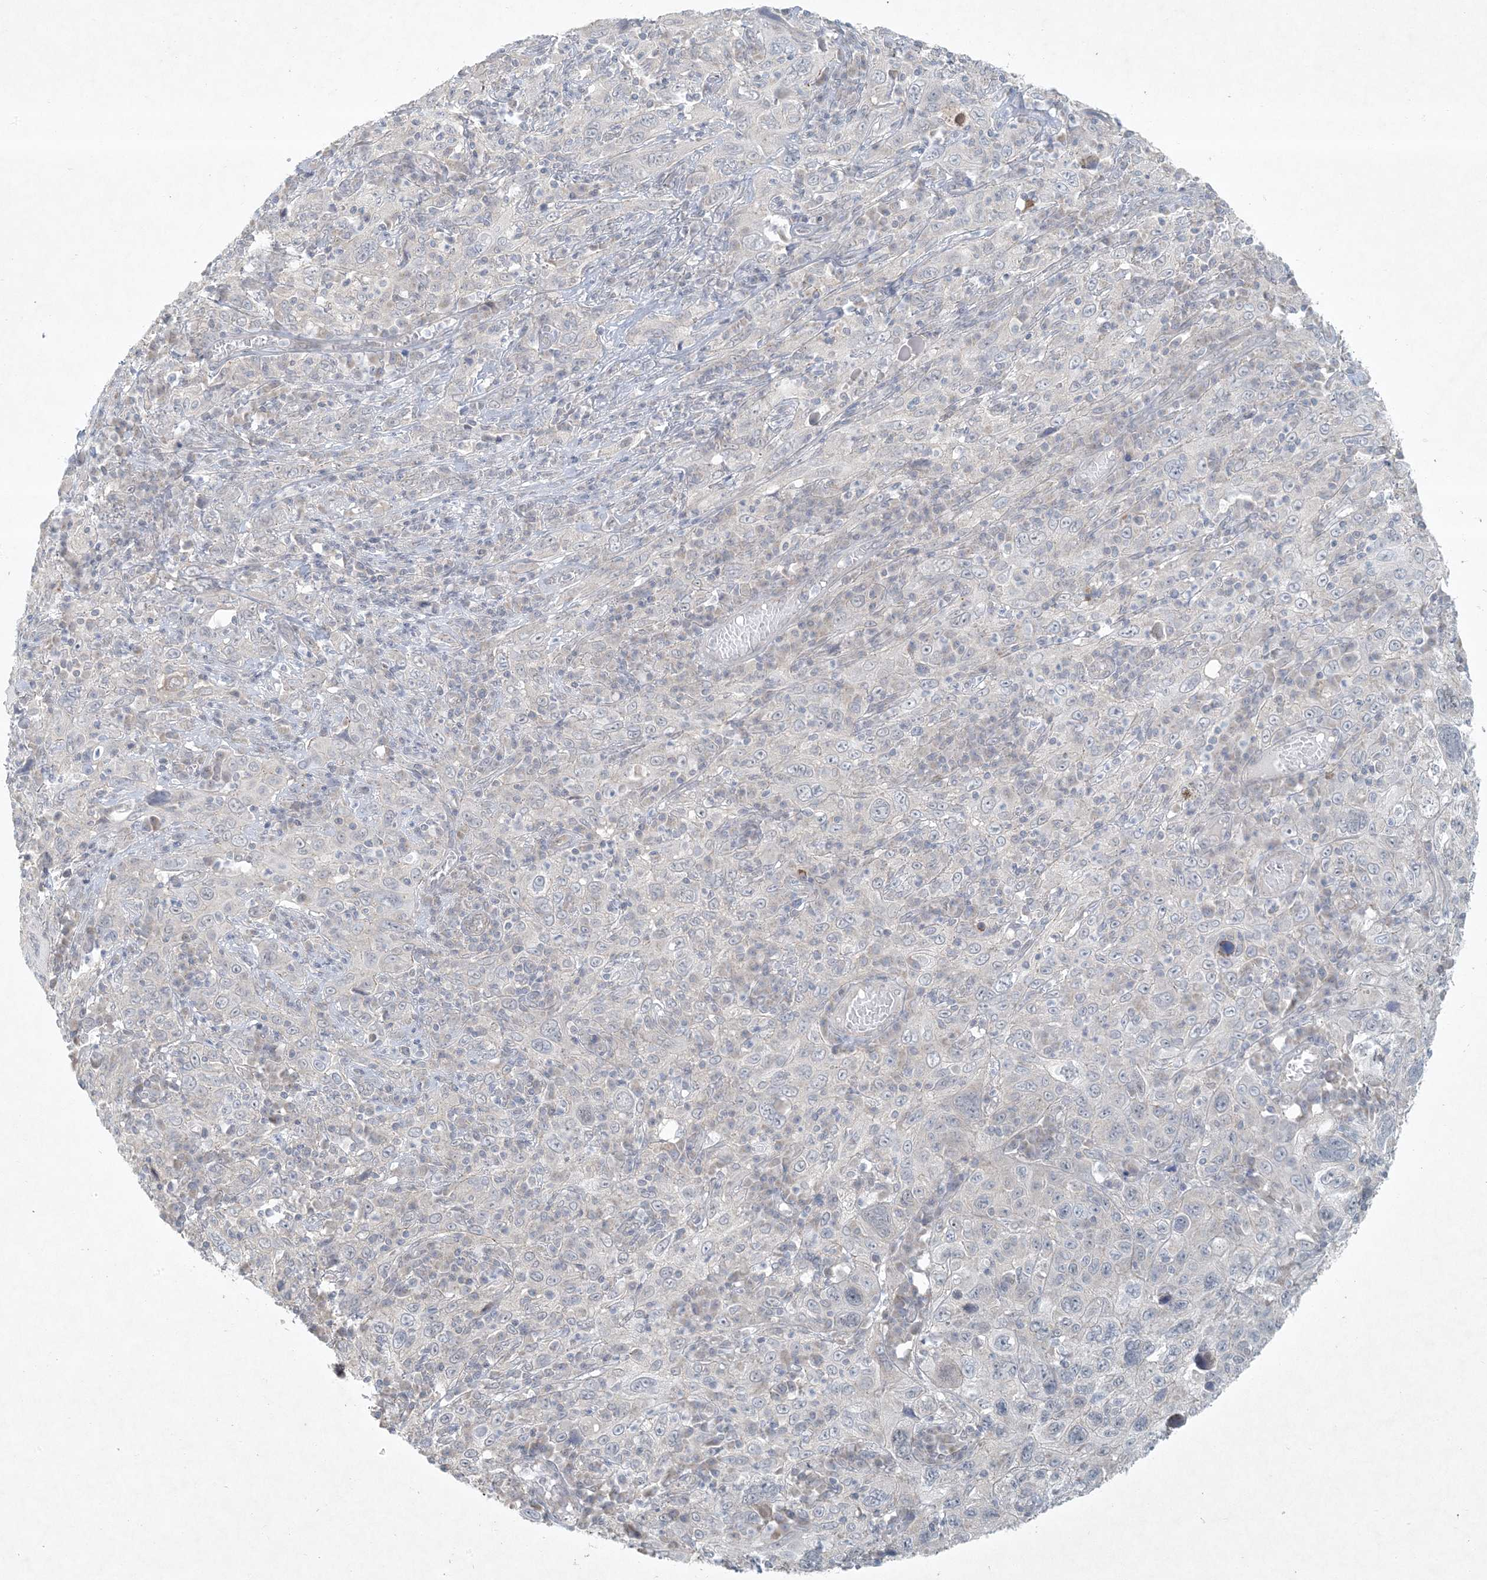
{"staining": {"intensity": "negative", "quantity": "none", "location": "none"}, "tissue": "cervical cancer", "cell_type": "Tumor cells", "image_type": "cancer", "snomed": [{"axis": "morphology", "description": "Squamous cell carcinoma, NOS"}, {"axis": "topography", "description": "Cervix"}], "caption": "Immunohistochemistry (IHC) of cervical cancer (squamous cell carcinoma) displays no expression in tumor cells.", "gene": "BCORL1", "patient": {"sex": "female", "age": 46}}